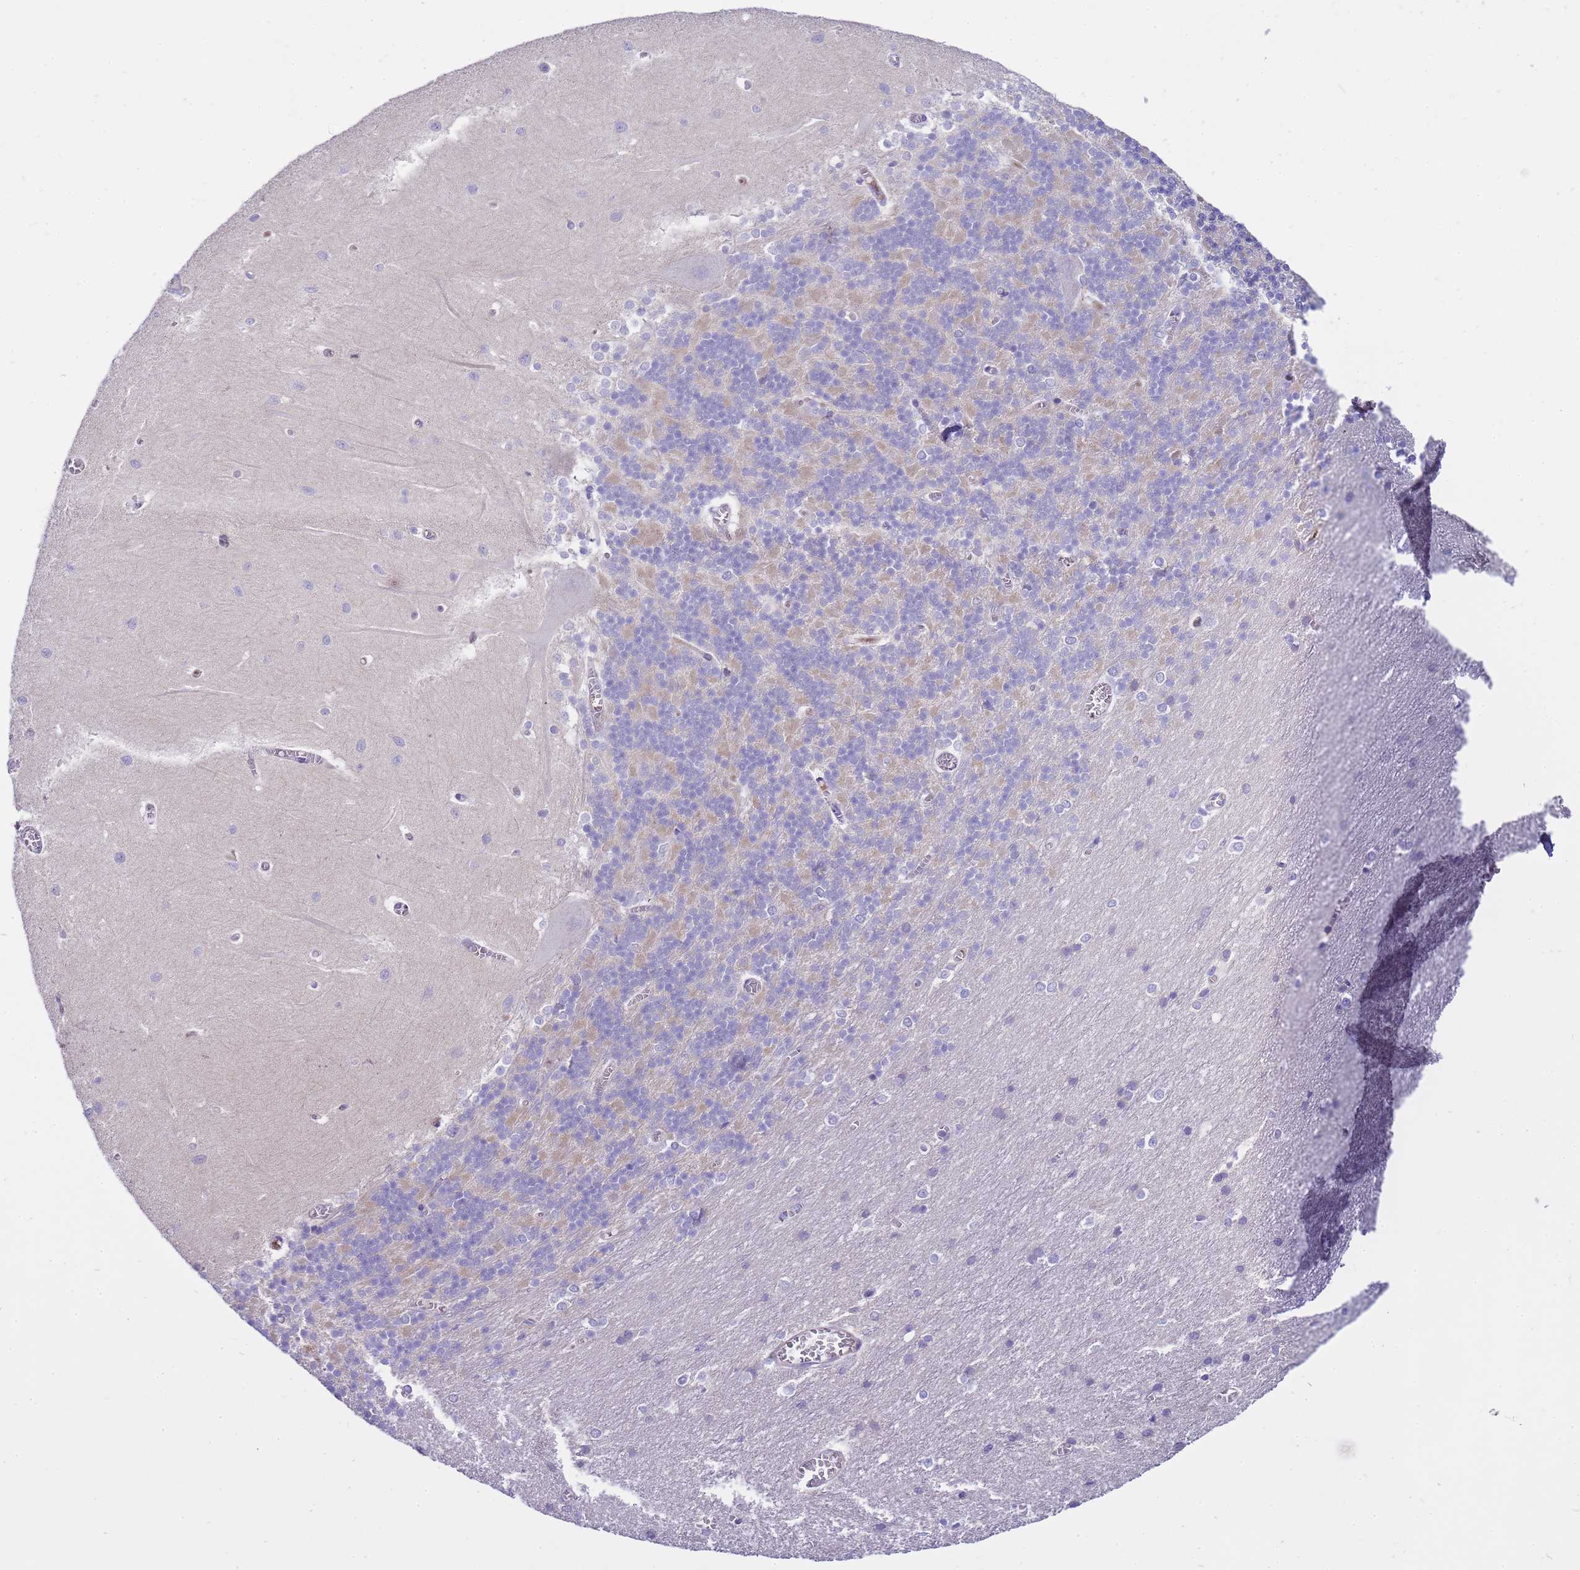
{"staining": {"intensity": "weak", "quantity": "<25%", "location": "cytoplasmic/membranous"}, "tissue": "cerebellum", "cell_type": "Cells in granular layer", "image_type": "normal", "snomed": [{"axis": "morphology", "description": "Normal tissue, NOS"}, {"axis": "topography", "description": "Cerebellum"}], "caption": "IHC micrograph of benign cerebellum: human cerebellum stained with DAB (3,3'-diaminobenzidine) demonstrates no significant protein staining in cells in granular layer.", "gene": "RIPPLY2", "patient": {"sex": "male", "age": 37}}